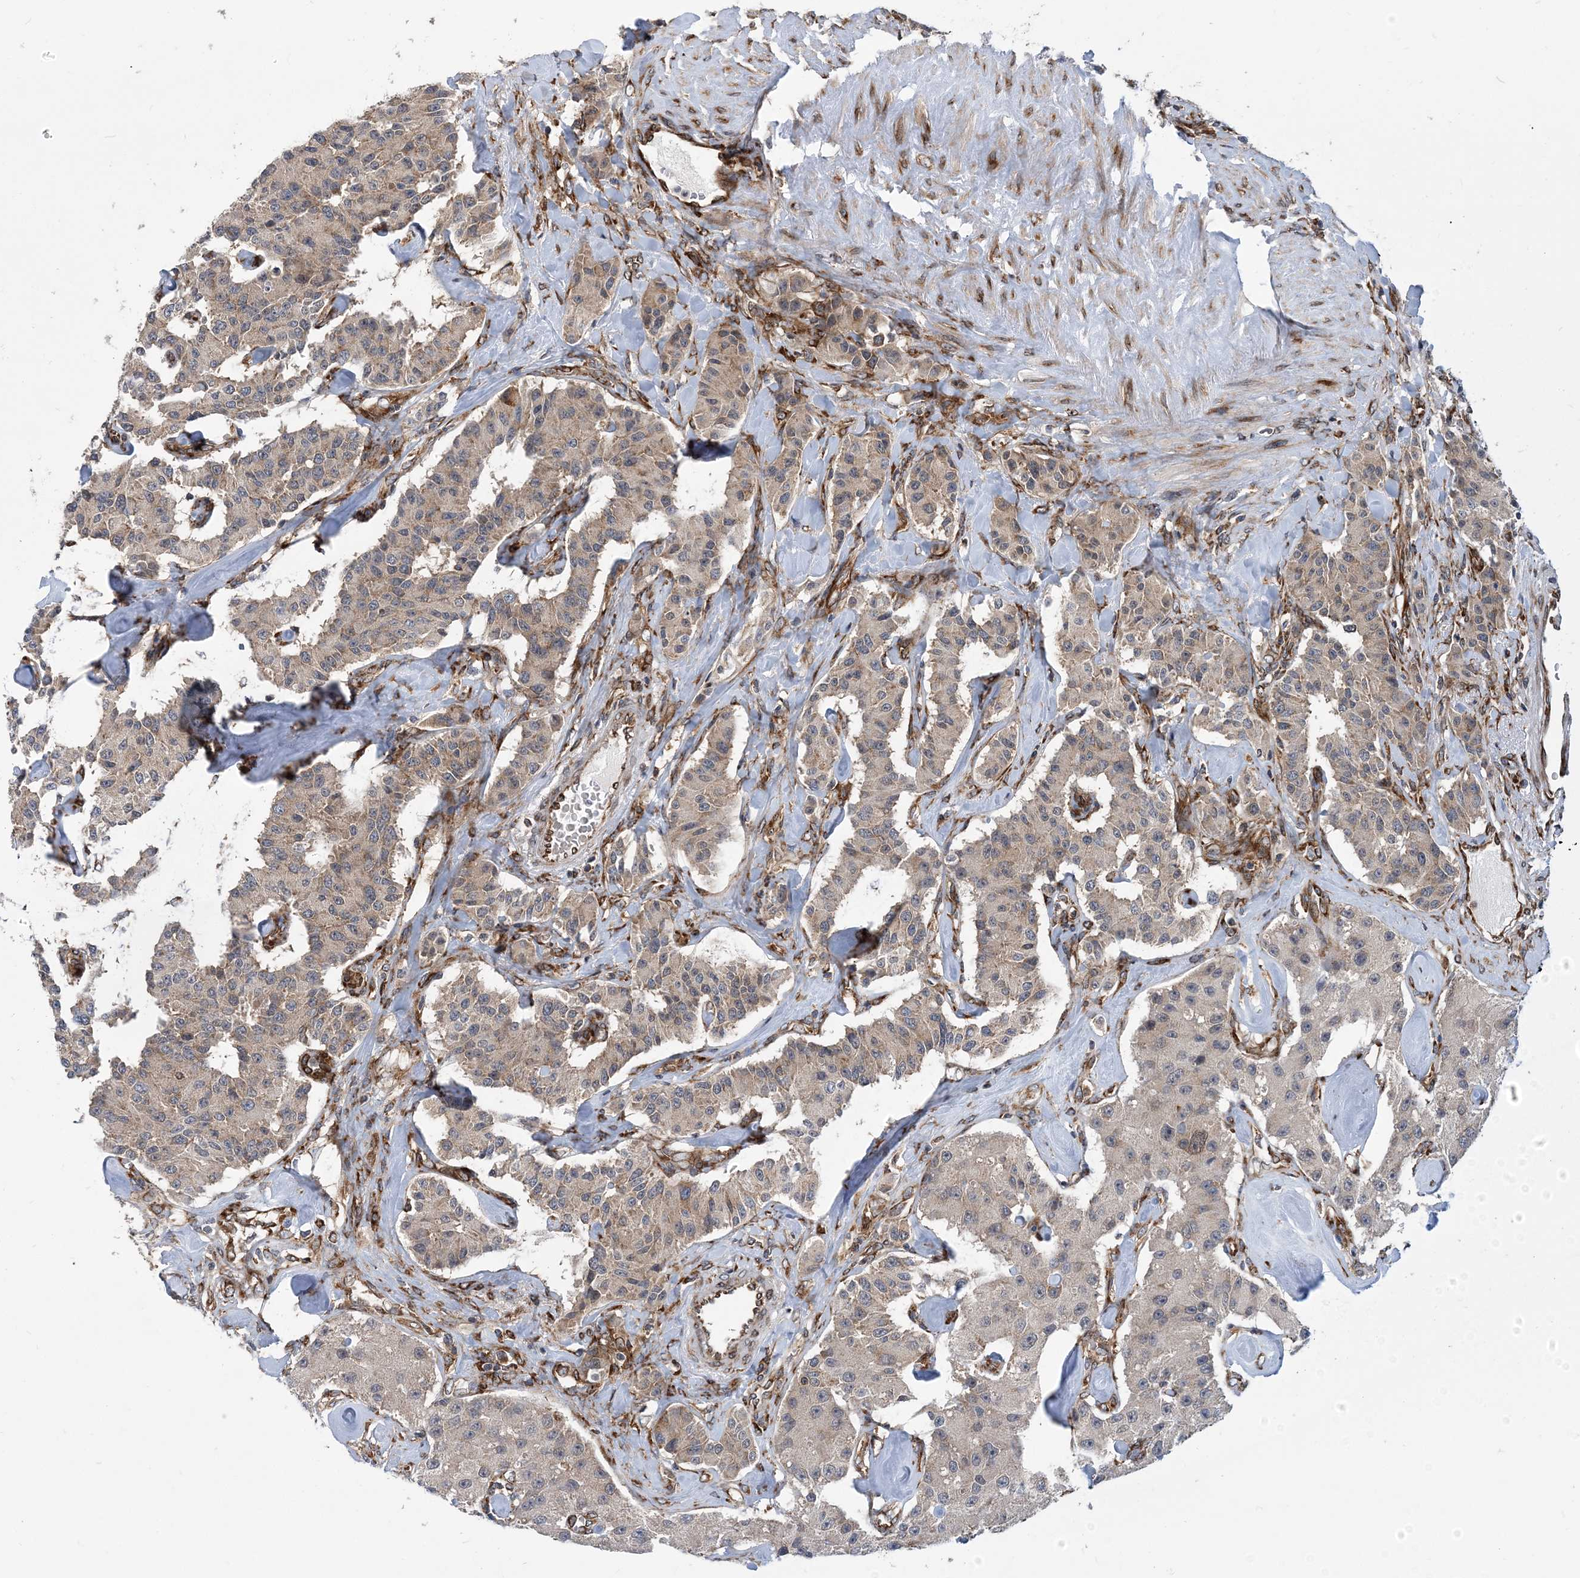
{"staining": {"intensity": "weak", "quantity": "<25%", "location": "cytoplasmic/membranous"}, "tissue": "carcinoid", "cell_type": "Tumor cells", "image_type": "cancer", "snomed": [{"axis": "morphology", "description": "Carcinoid, malignant, NOS"}, {"axis": "topography", "description": "Pancreas"}], "caption": "Carcinoid was stained to show a protein in brown. There is no significant staining in tumor cells.", "gene": "PHF1", "patient": {"sex": "male", "age": 41}}